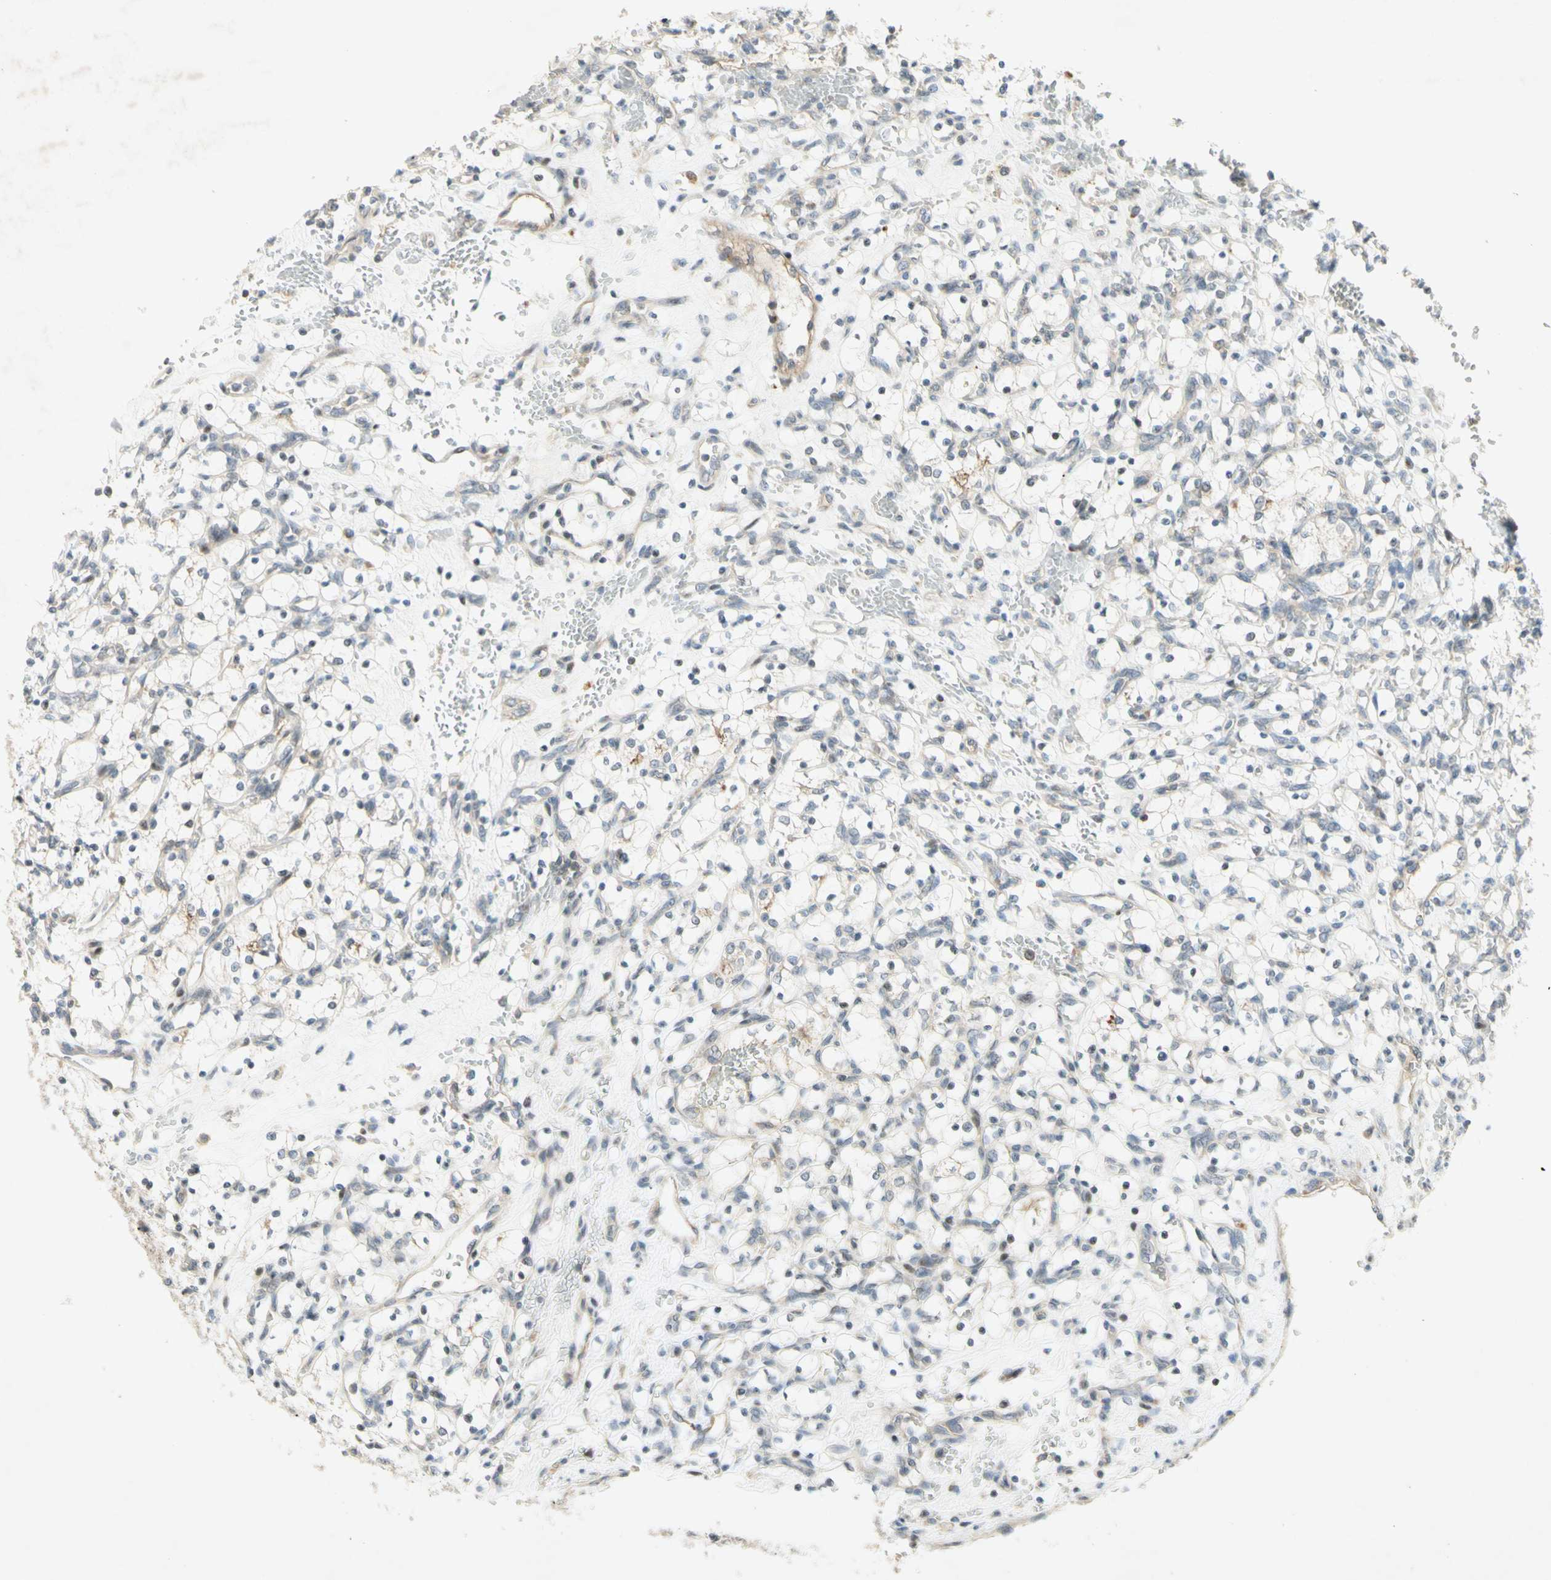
{"staining": {"intensity": "weak", "quantity": "<25%", "location": "cytoplasmic/membranous"}, "tissue": "renal cancer", "cell_type": "Tumor cells", "image_type": "cancer", "snomed": [{"axis": "morphology", "description": "Adenocarcinoma, NOS"}, {"axis": "topography", "description": "Kidney"}], "caption": "High power microscopy histopathology image of an immunohistochemistry image of renal adenocarcinoma, revealing no significant expression in tumor cells.", "gene": "ETF1", "patient": {"sex": "female", "age": 69}}